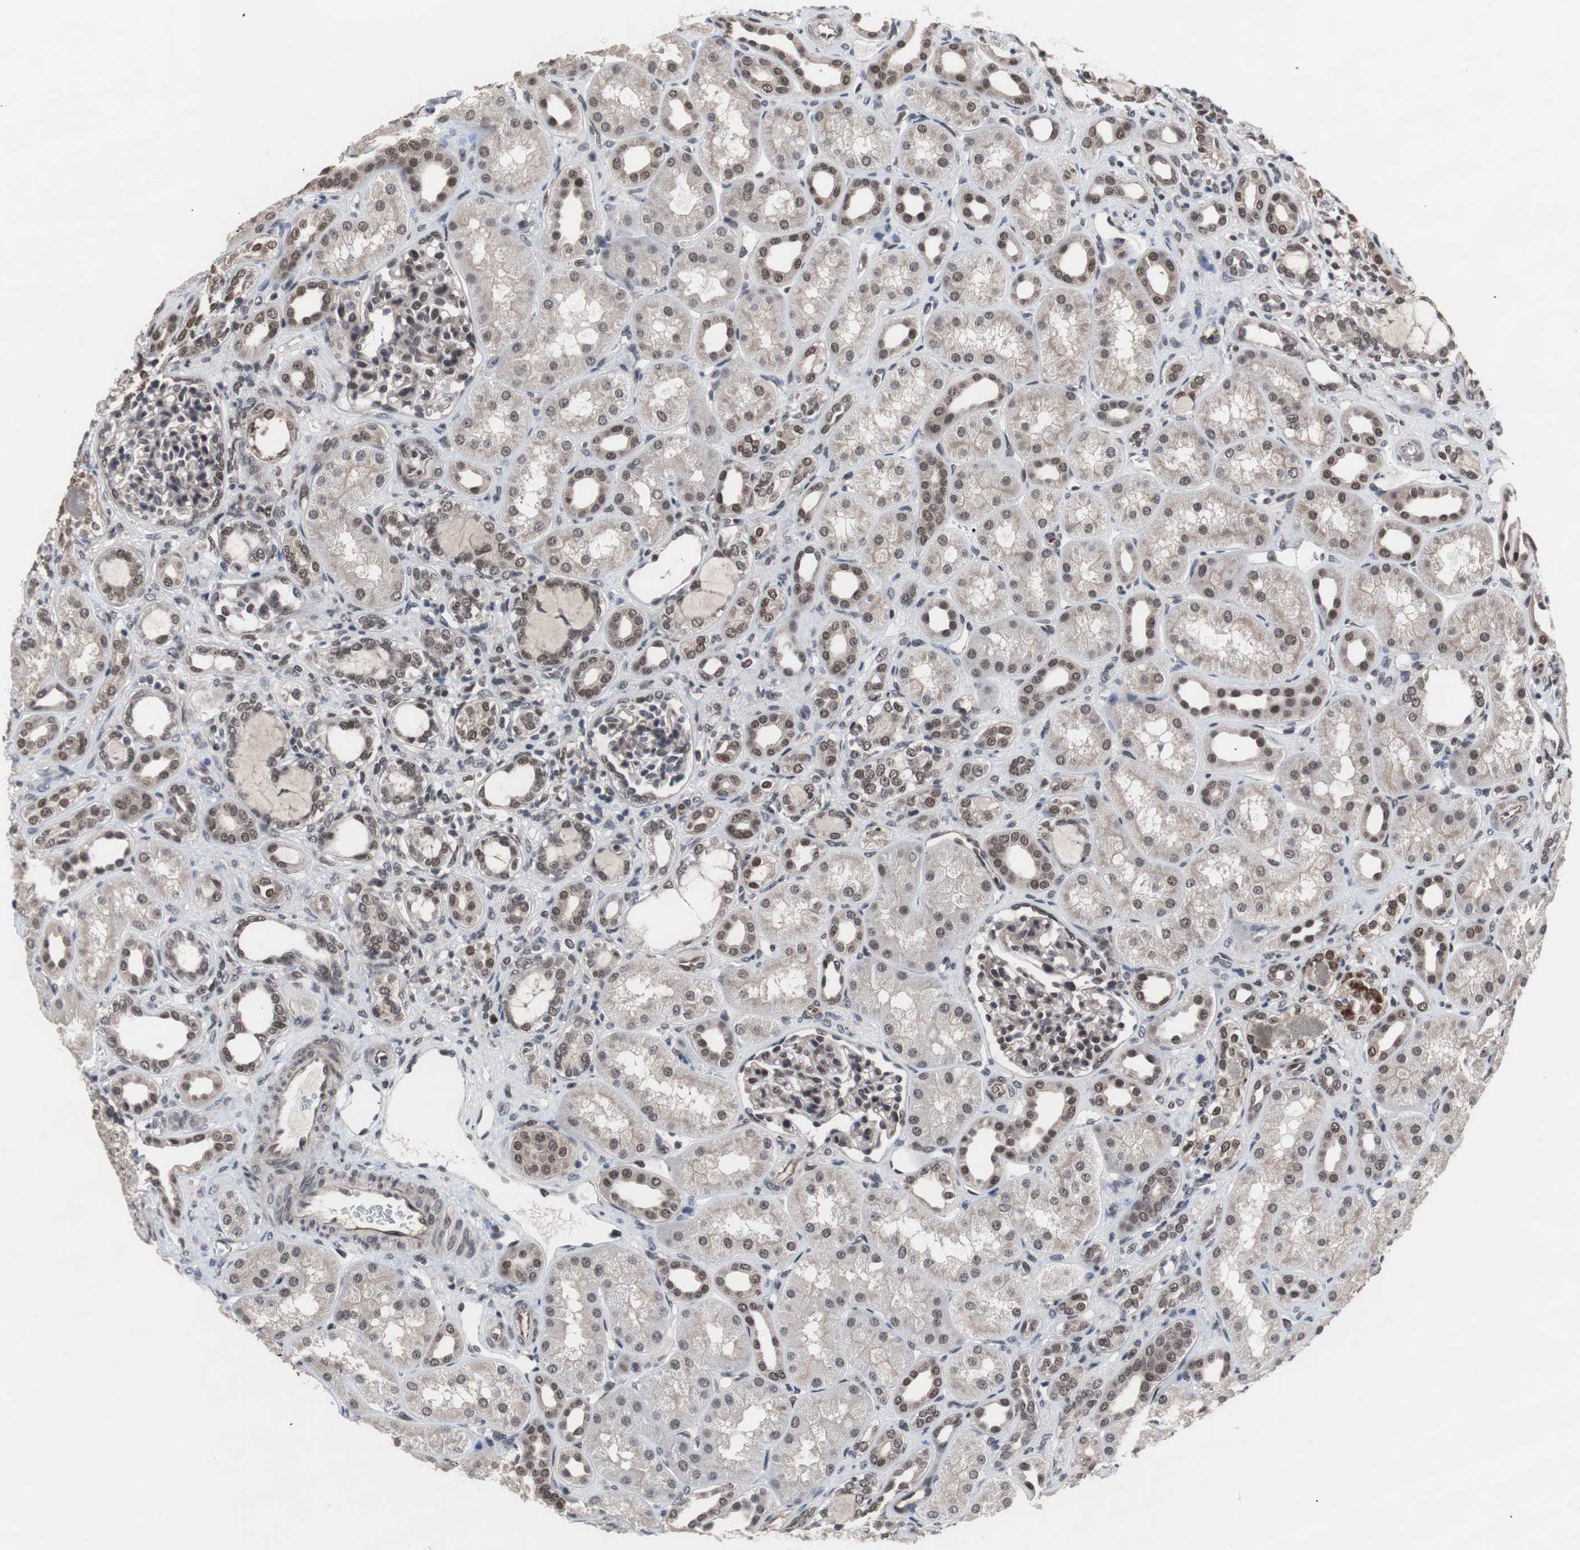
{"staining": {"intensity": "moderate", "quantity": "25%-75%", "location": "nuclear"}, "tissue": "kidney", "cell_type": "Cells in glomeruli", "image_type": "normal", "snomed": [{"axis": "morphology", "description": "Normal tissue, NOS"}, {"axis": "topography", "description": "Kidney"}], "caption": "Protein expression analysis of unremarkable human kidney reveals moderate nuclear expression in about 25%-75% of cells in glomeruli.", "gene": "GTF2F2", "patient": {"sex": "male", "age": 7}}